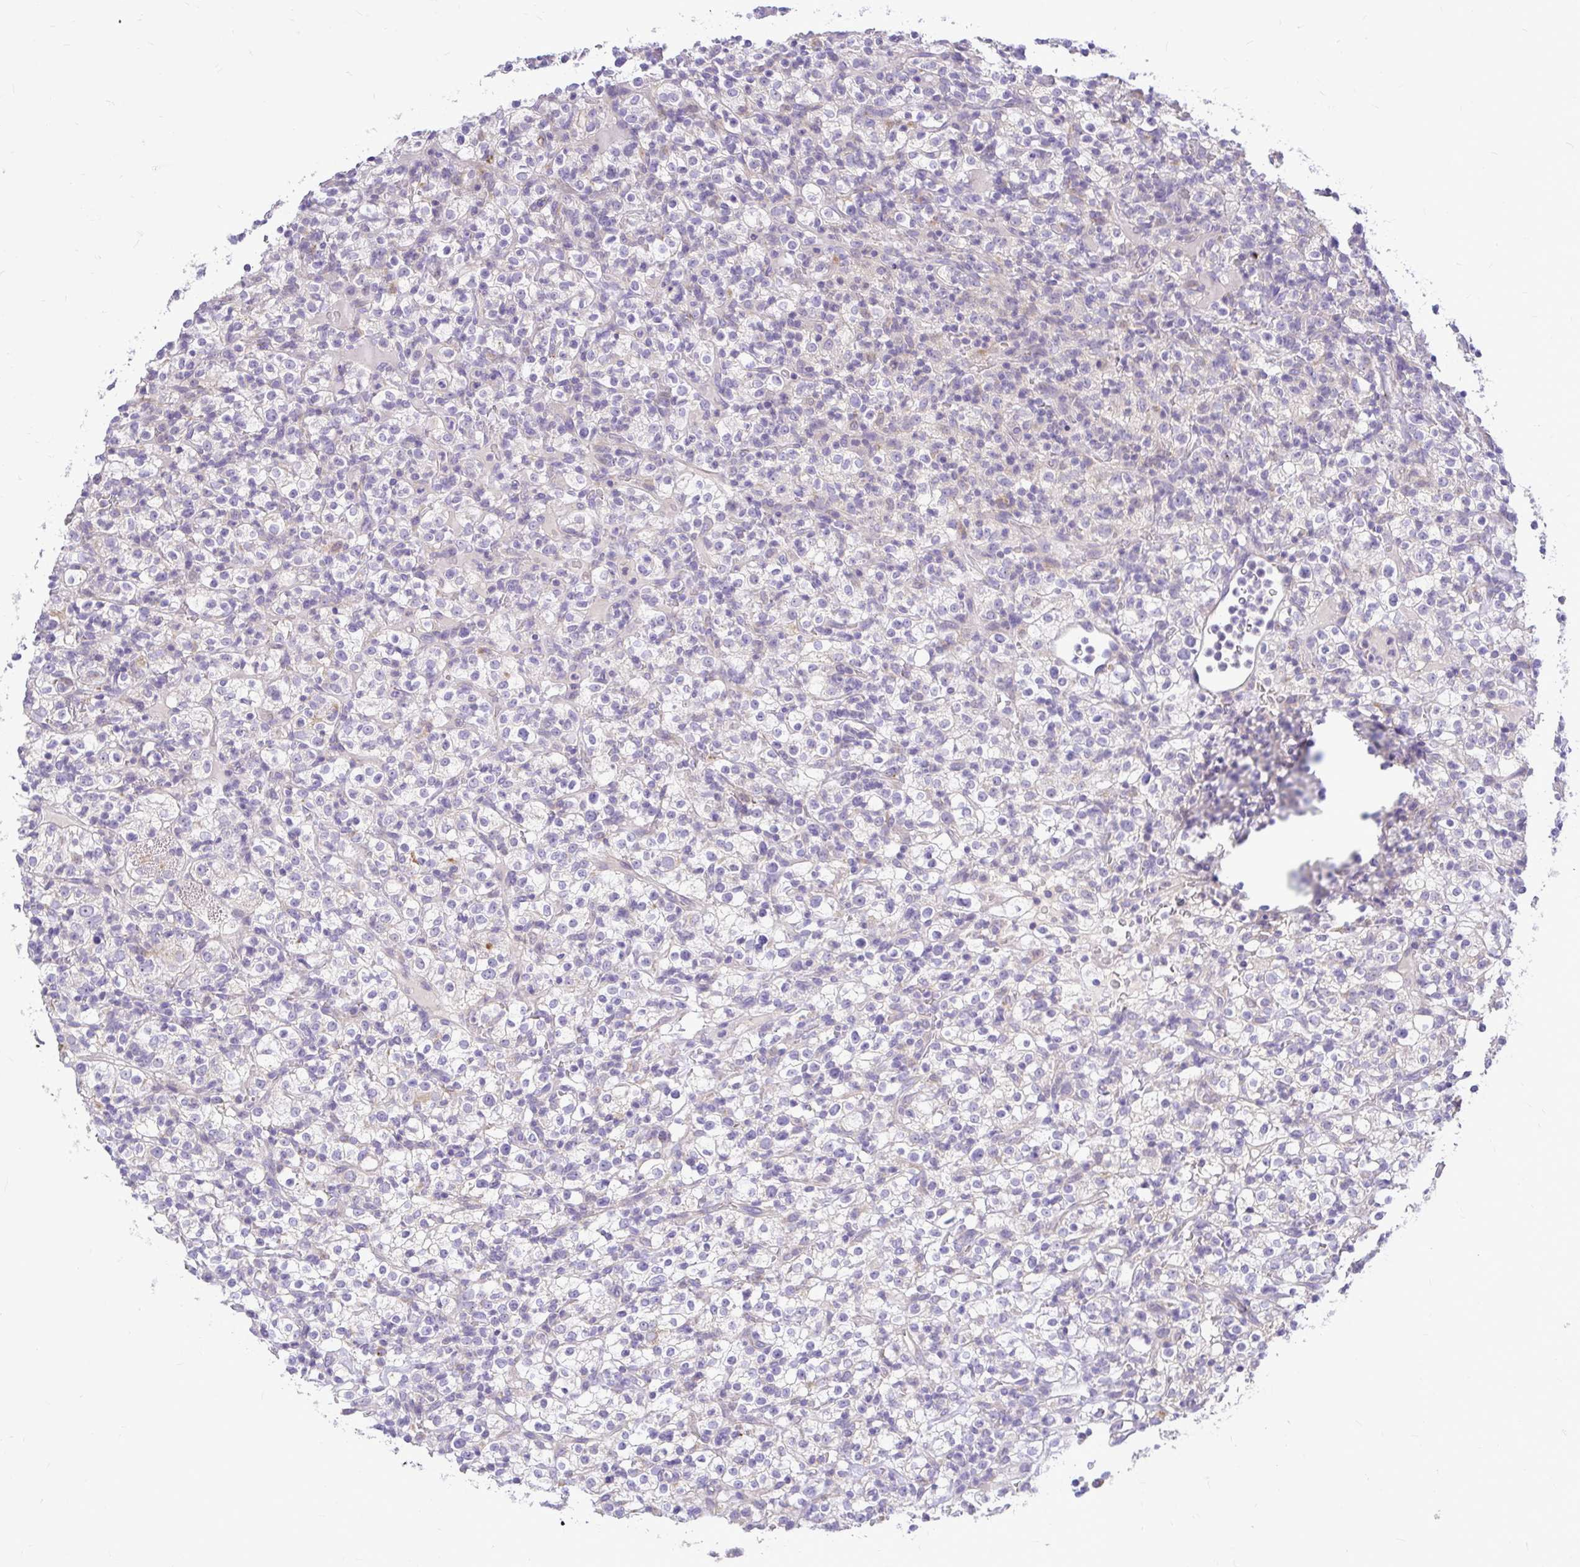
{"staining": {"intensity": "negative", "quantity": "none", "location": "none"}, "tissue": "renal cancer", "cell_type": "Tumor cells", "image_type": "cancer", "snomed": [{"axis": "morphology", "description": "Normal tissue, NOS"}, {"axis": "morphology", "description": "Adenocarcinoma, NOS"}, {"axis": "topography", "description": "Kidney"}], "caption": "Histopathology image shows no protein expression in tumor cells of renal cancer (adenocarcinoma) tissue.", "gene": "PKN3", "patient": {"sex": "female", "age": 72}}